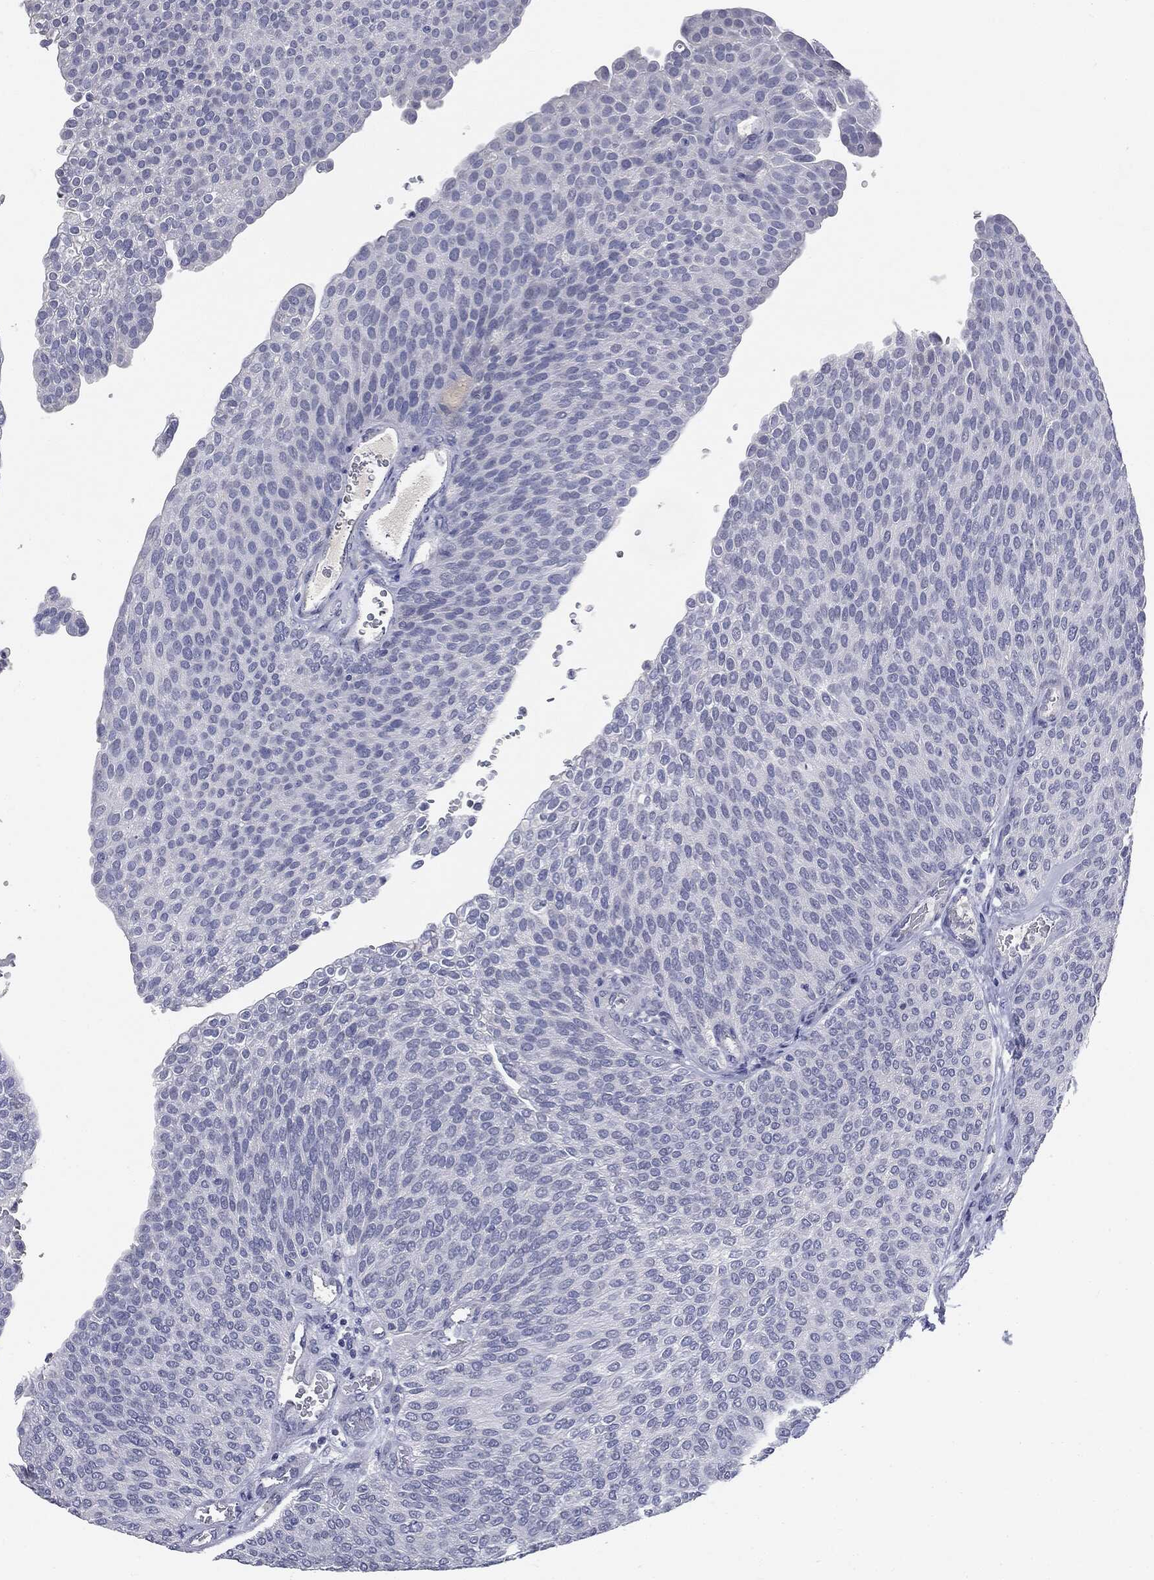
{"staining": {"intensity": "negative", "quantity": "none", "location": "none"}, "tissue": "urothelial cancer", "cell_type": "Tumor cells", "image_type": "cancer", "snomed": [{"axis": "morphology", "description": "Urothelial carcinoma, High grade"}, {"axis": "topography", "description": "Urinary bladder"}], "caption": "IHC image of neoplastic tissue: high-grade urothelial carcinoma stained with DAB reveals no significant protein staining in tumor cells.", "gene": "AFP", "patient": {"sex": "female", "age": 79}}